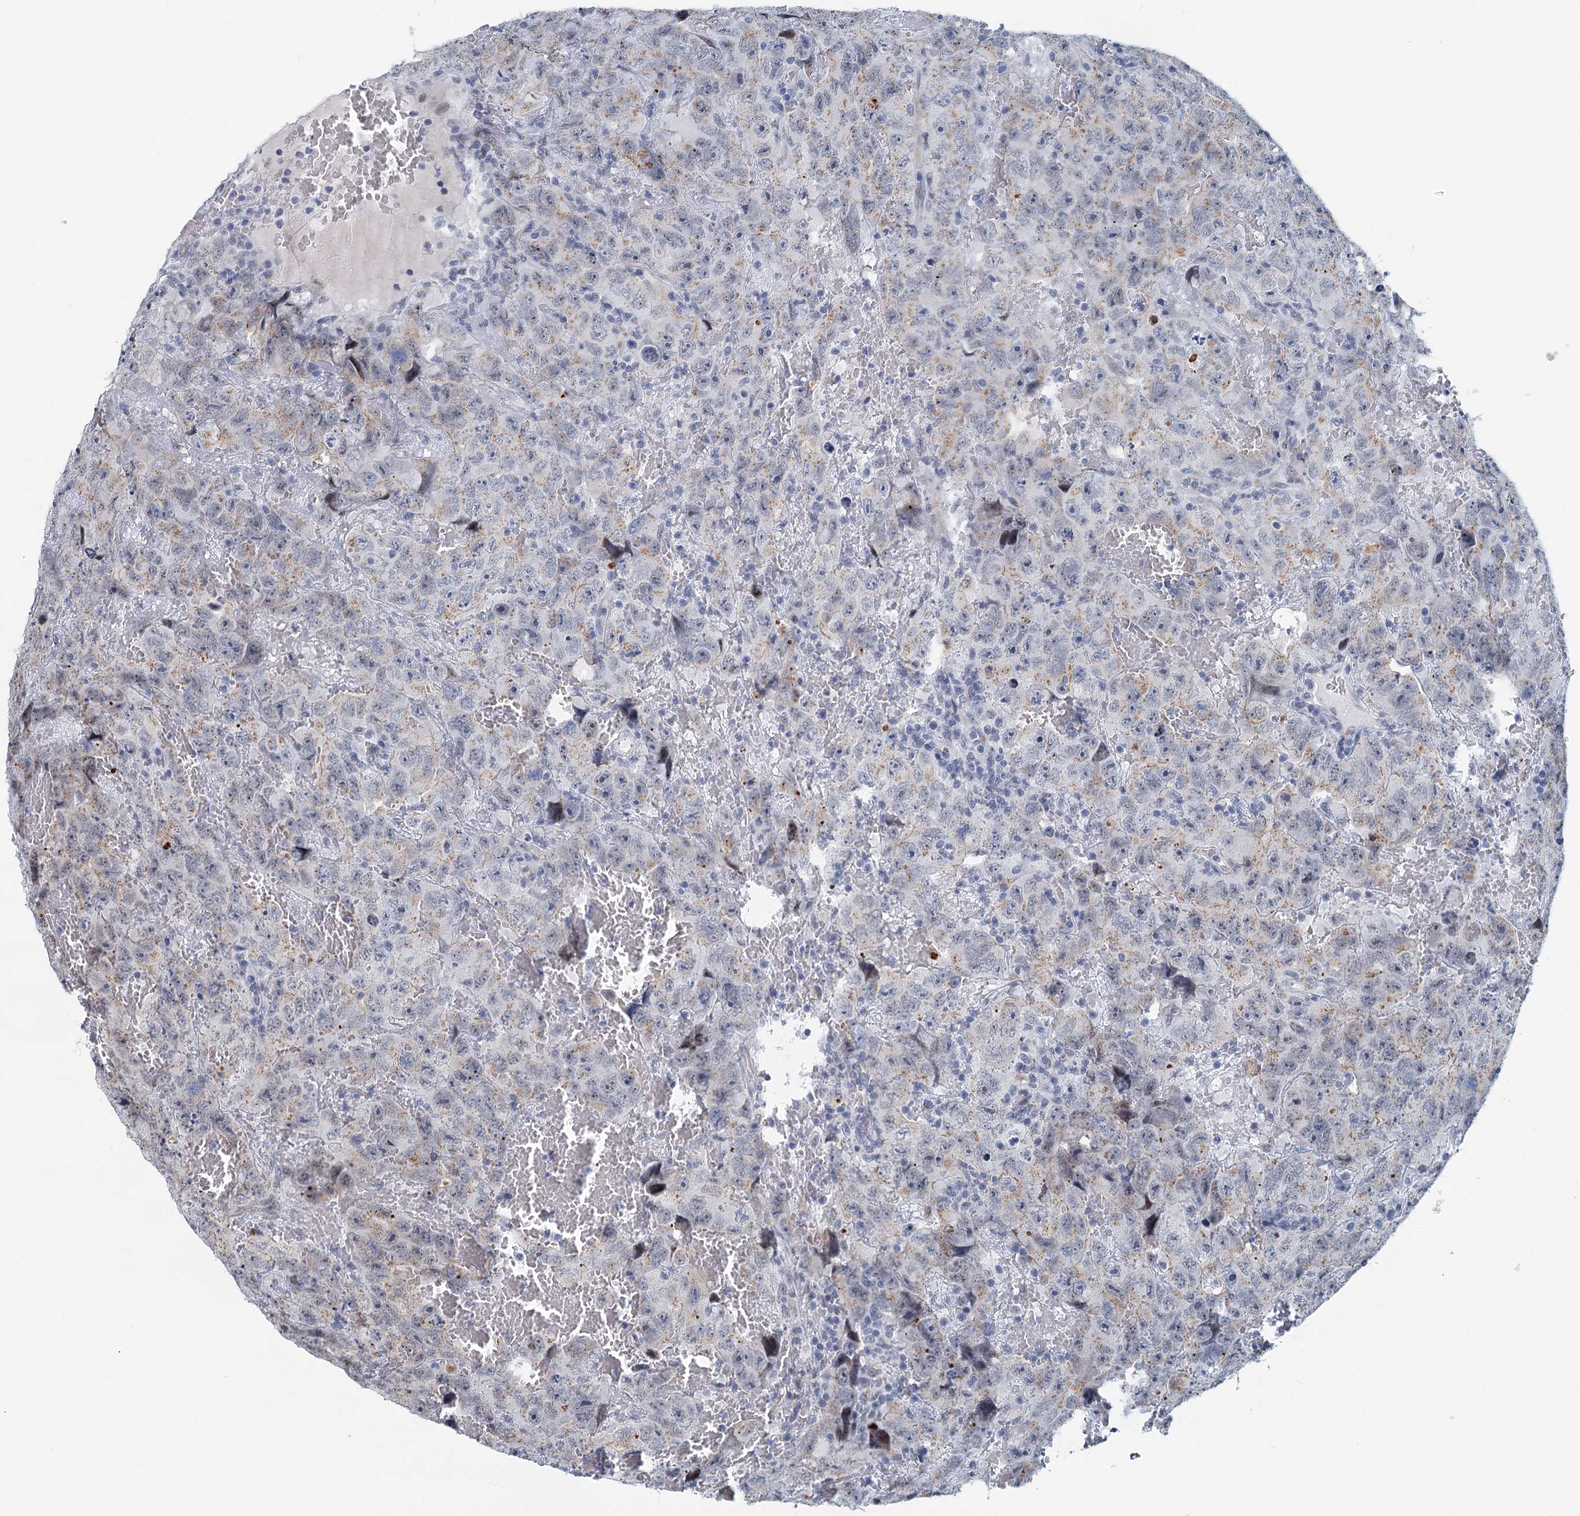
{"staining": {"intensity": "moderate", "quantity": "<25%", "location": "cytoplasmic/membranous"}, "tissue": "testis cancer", "cell_type": "Tumor cells", "image_type": "cancer", "snomed": [{"axis": "morphology", "description": "Carcinoma, Embryonal, NOS"}, {"axis": "topography", "description": "Testis"}], "caption": "This histopathology image displays immunohistochemistry (IHC) staining of testis embryonal carcinoma, with low moderate cytoplasmic/membranous expression in about <25% of tumor cells.", "gene": "ZNF527", "patient": {"sex": "male", "age": 45}}